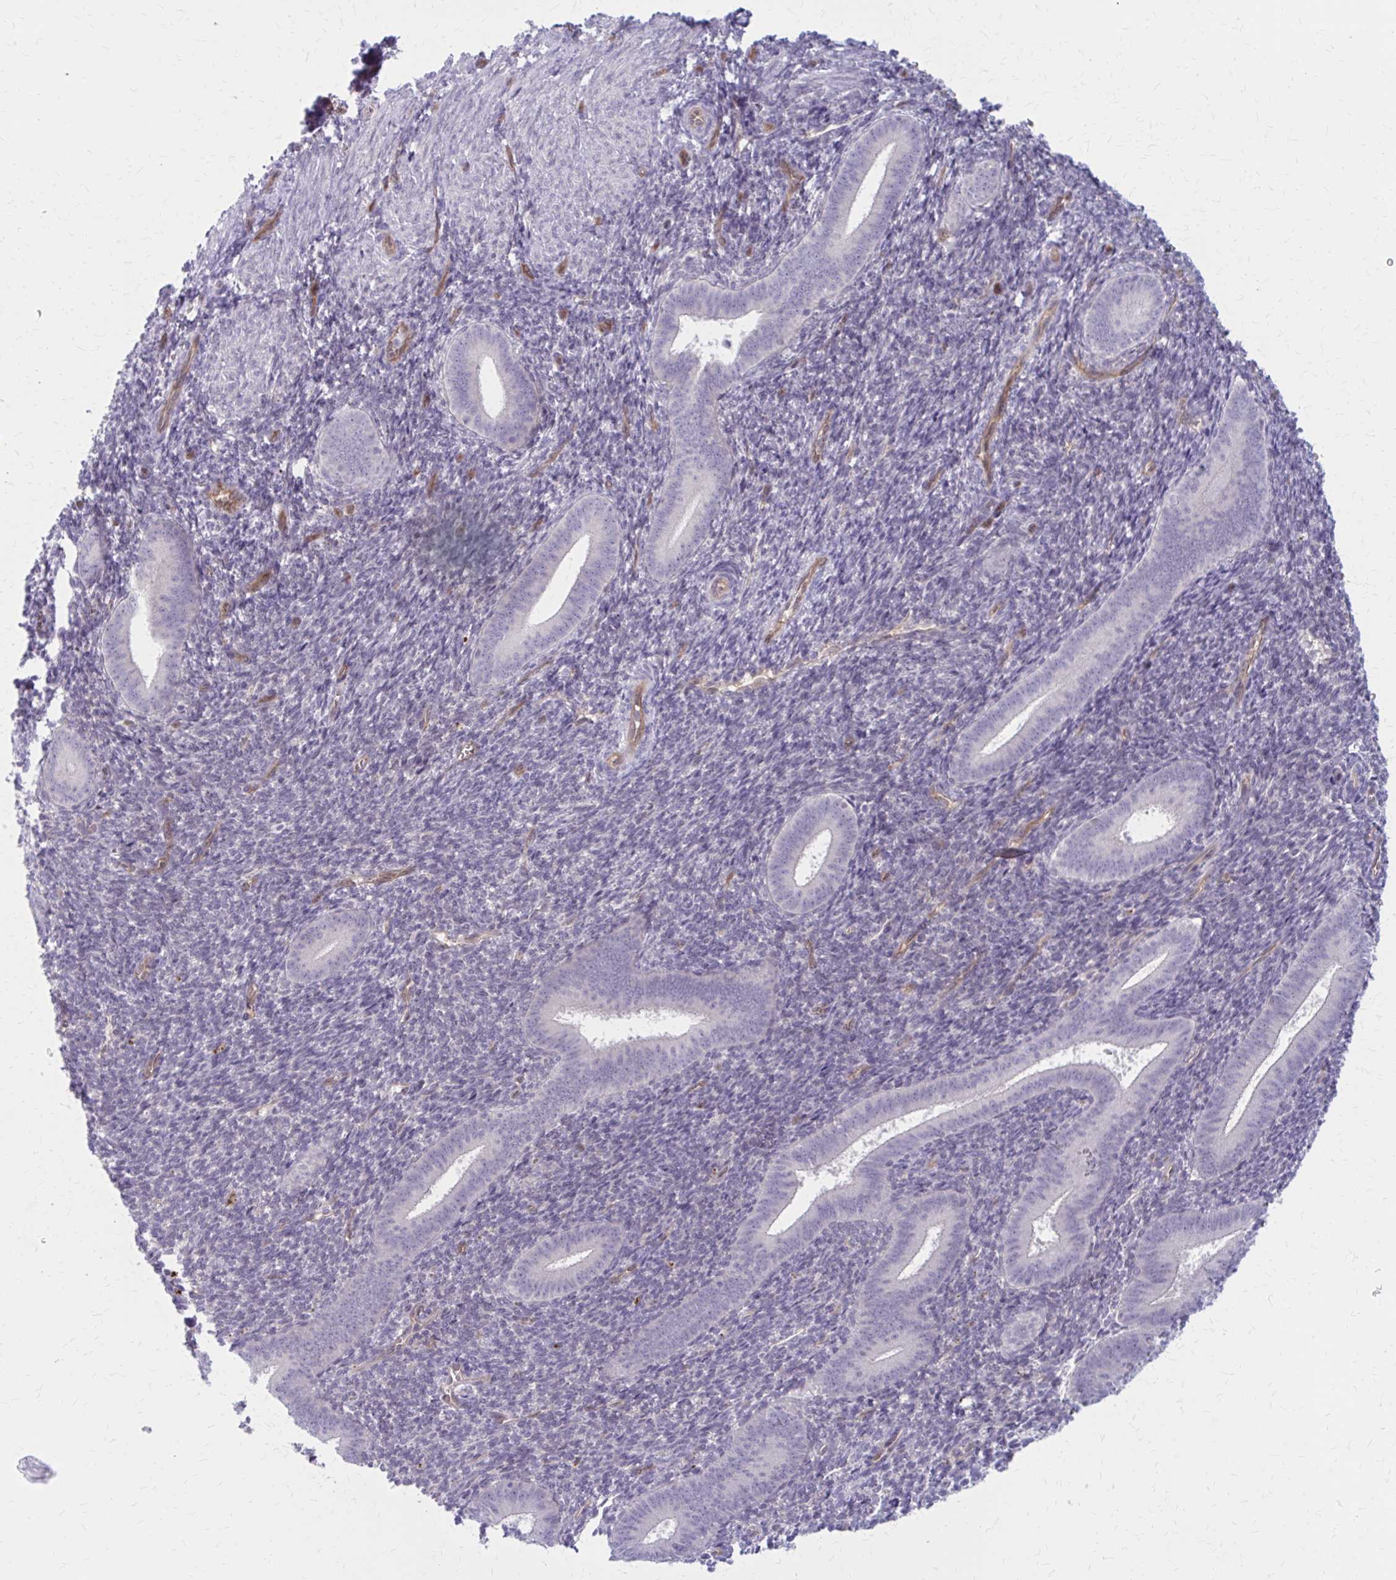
{"staining": {"intensity": "negative", "quantity": "none", "location": "none"}, "tissue": "endometrium", "cell_type": "Cells in endometrial stroma", "image_type": "normal", "snomed": [{"axis": "morphology", "description": "Normal tissue, NOS"}, {"axis": "topography", "description": "Endometrium"}], "caption": "This is an immunohistochemistry photomicrograph of benign human endometrium. There is no staining in cells in endometrial stroma.", "gene": "CLIC2", "patient": {"sex": "female", "age": 25}}